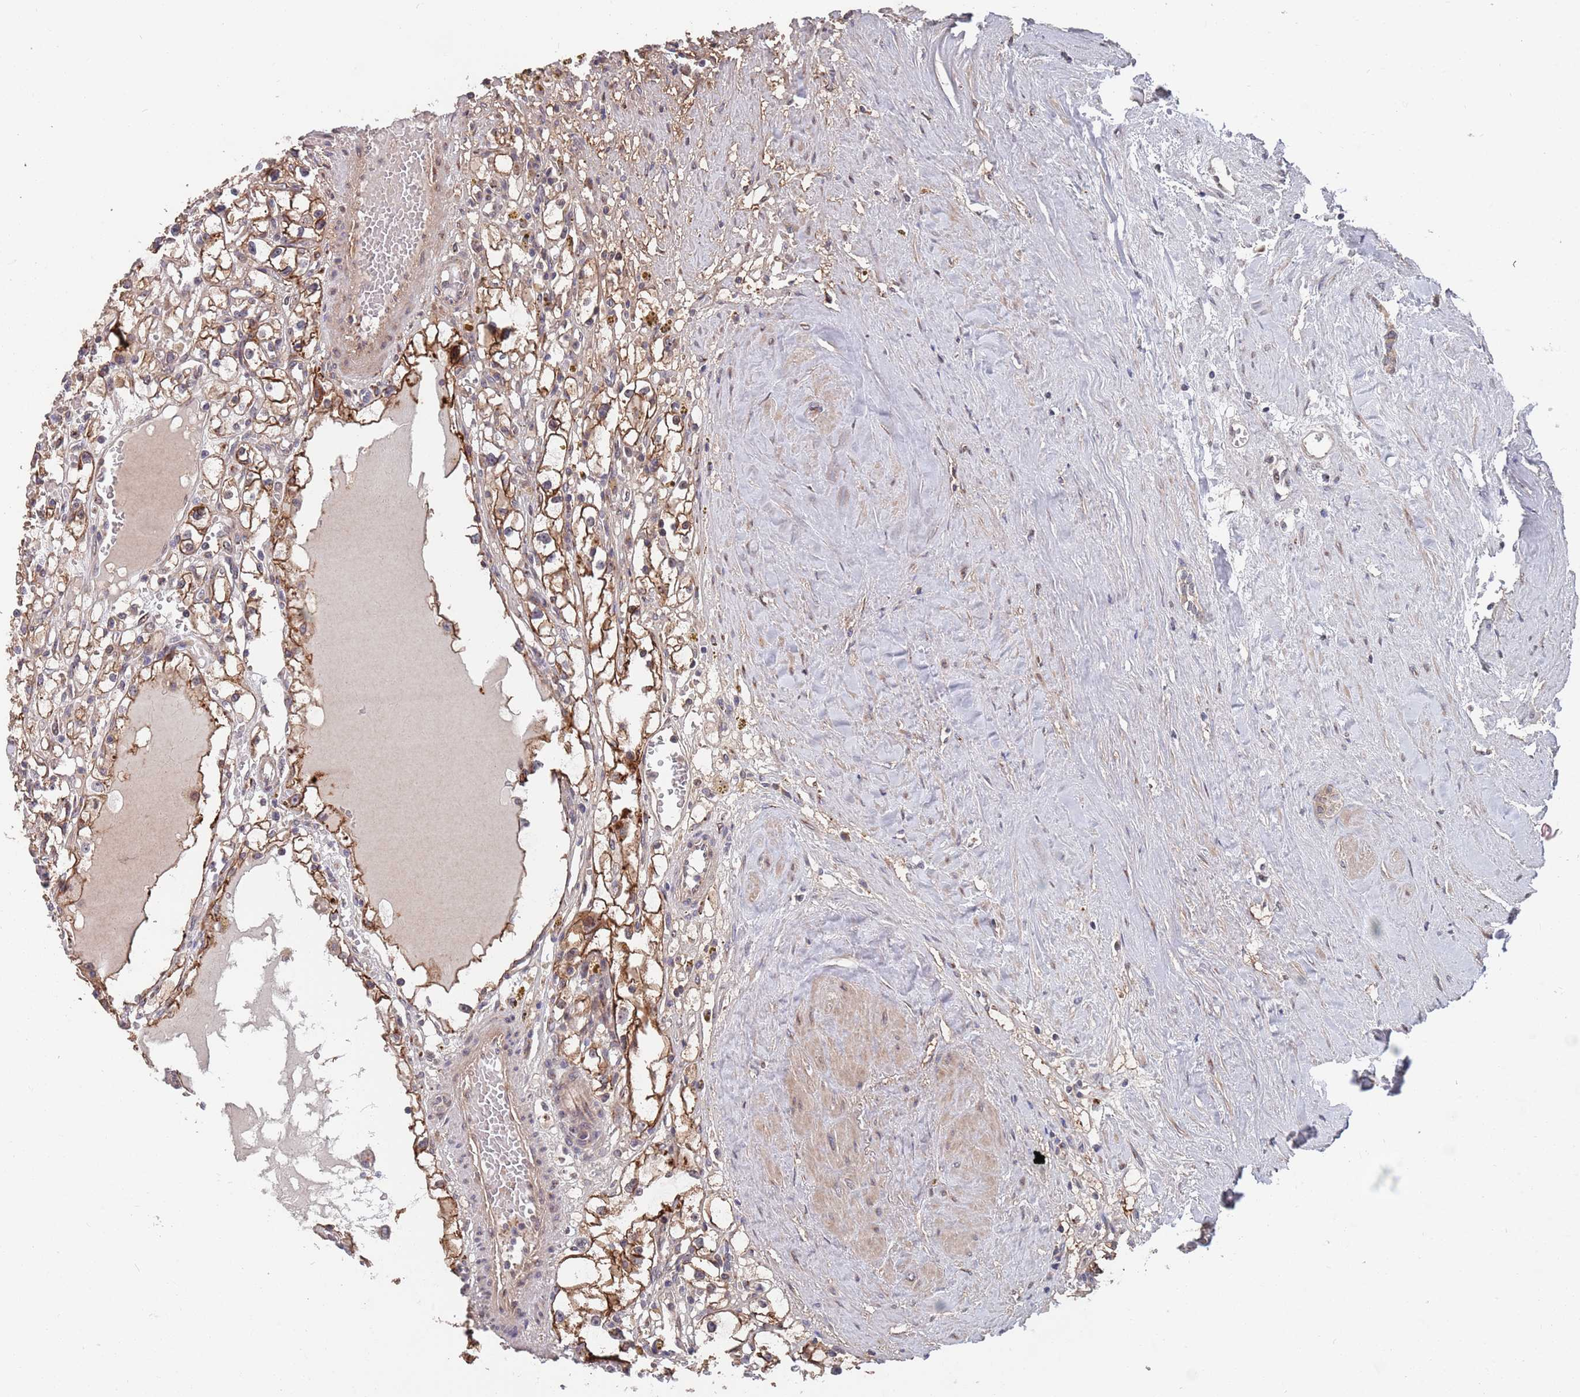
{"staining": {"intensity": "moderate", "quantity": ">75%", "location": "cytoplasmic/membranous"}, "tissue": "renal cancer", "cell_type": "Tumor cells", "image_type": "cancer", "snomed": [{"axis": "morphology", "description": "Adenocarcinoma, NOS"}, {"axis": "topography", "description": "Kidney"}], "caption": "Renal adenocarcinoma stained with immunohistochemistry (IHC) displays moderate cytoplasmic/membranous expression in approximately >75% of tumor cells. (DAB (3,3'-diaminobenzidine) = brown stain, brightfield microscopy at high magnification).", "gene": "UNC45A", "patient": {"sex": "male", "age": 56}}